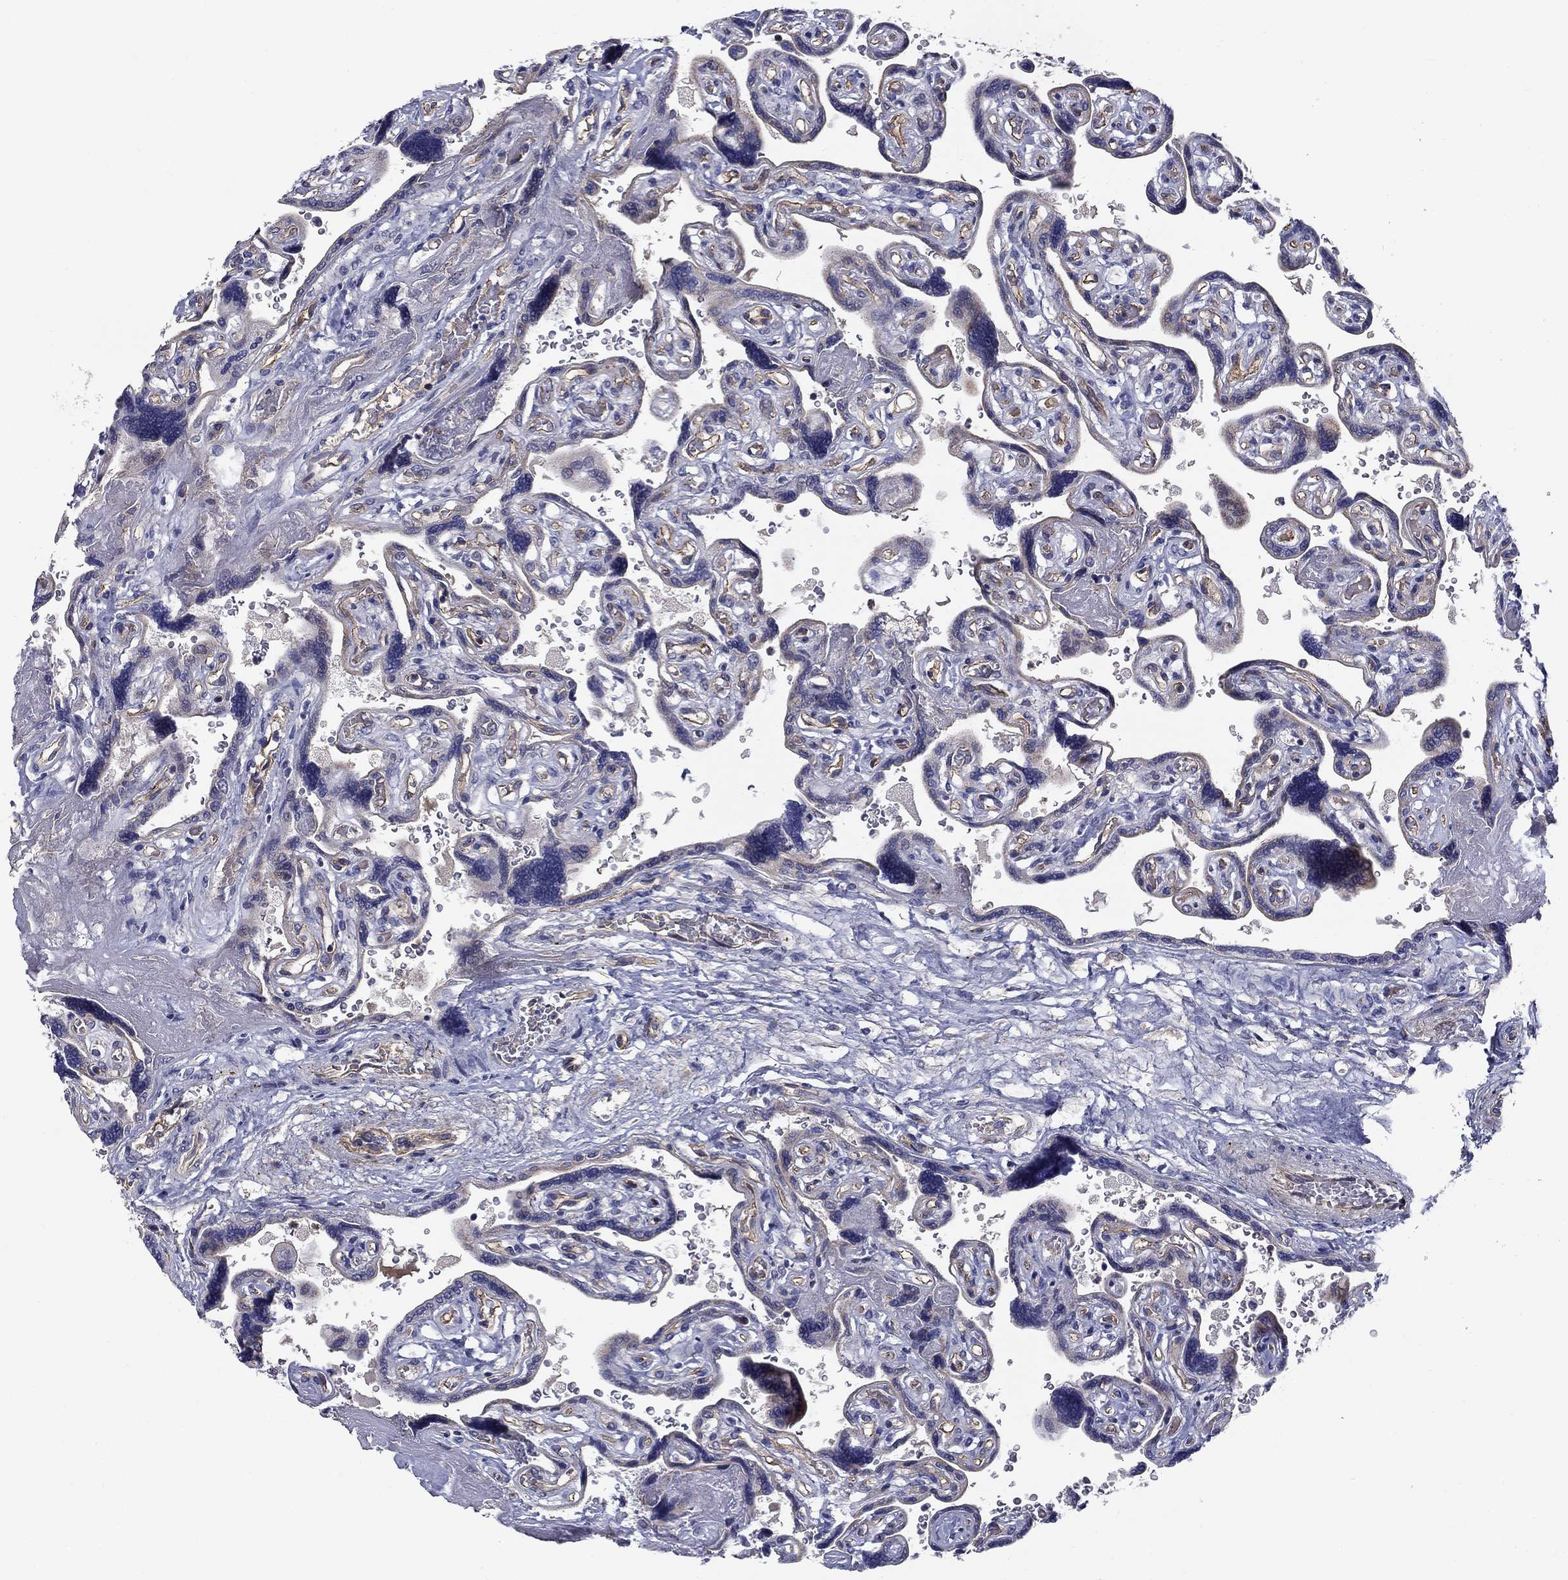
{"staining": {"intensity": "moderate", "quantity": "<25%", "location": "cytoplasmic/membranous"}, "tissue": "placenta", "cell_type": "Decidual cells", "image_type": "normal", "snomed": [{"axis": "morphology", "description": "Normal tissue, NOS"}, {"axis": "topography", "description": "Placenta"}], "caption": "The micrograph reveals immunohistochemical staining of unremarkable placenta. There is moderate cytoplasmic/membranous positivity is identified in about <25% of decidual cells.", "gene": "SIT1", "patient": {"sex": "female", "age": 32}}